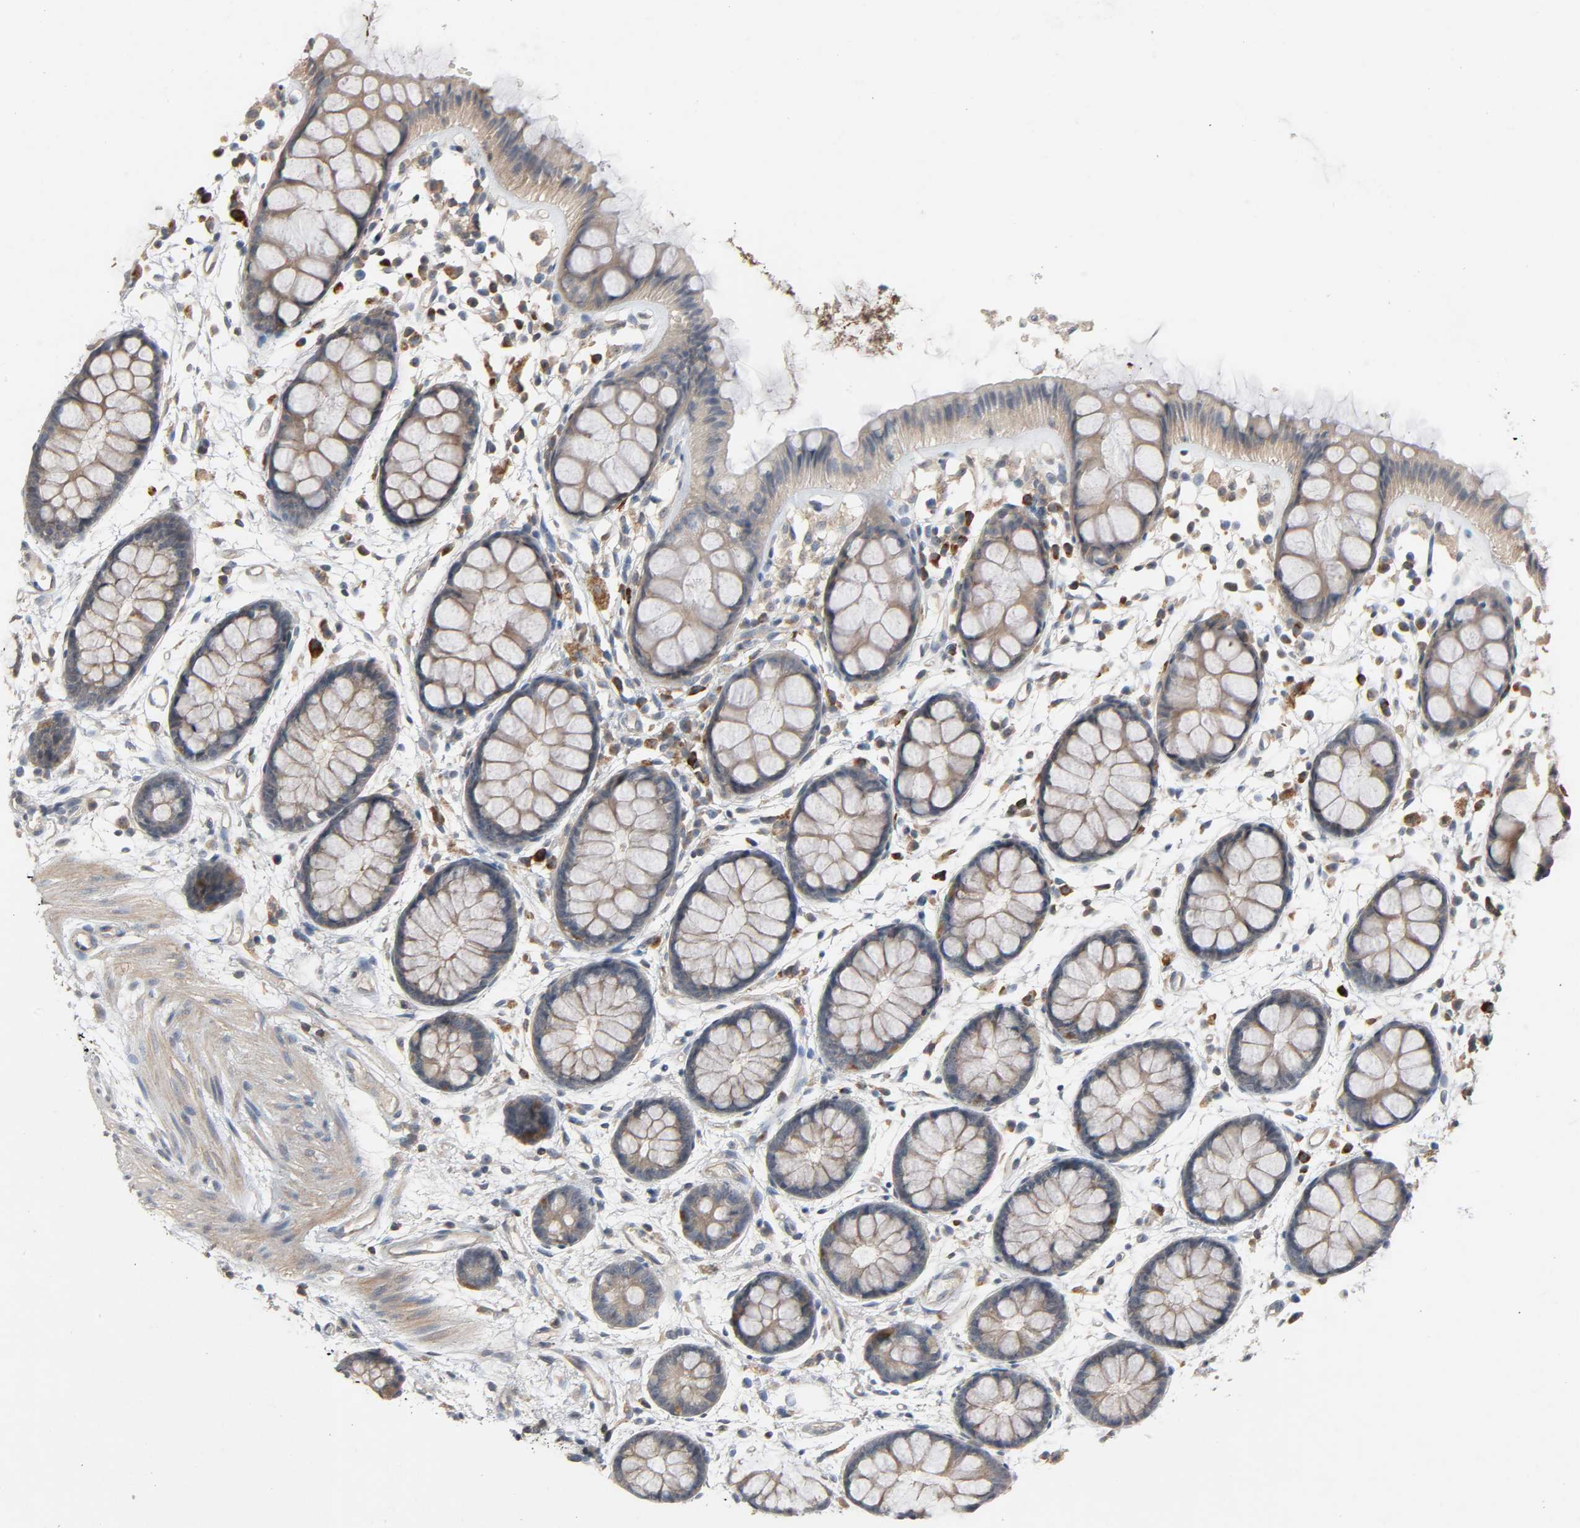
{"staining": {"intensity": "weak", "quantity": ">75%", "location": "cytoplasmic/membranous"}, "tissue": "rectum", "cell_type": "Glandular cells", "image_type": "normal", "snomed": [{"axis": "morphology", "description": "Normal tissue, NOS"}, {"axis": "topography", "description": "Rectum"}], "caption": "IHC histopathology image of benign rectum: rectum stained using IHC exhibits low levels of weak protein expression localized specifically in the cytoplasmic/membranous of glandular cells, appearing as a cytoplasmic/membranous brown color.", "gene": "CD4", "patient": {"sex": "female", "age": 66}}